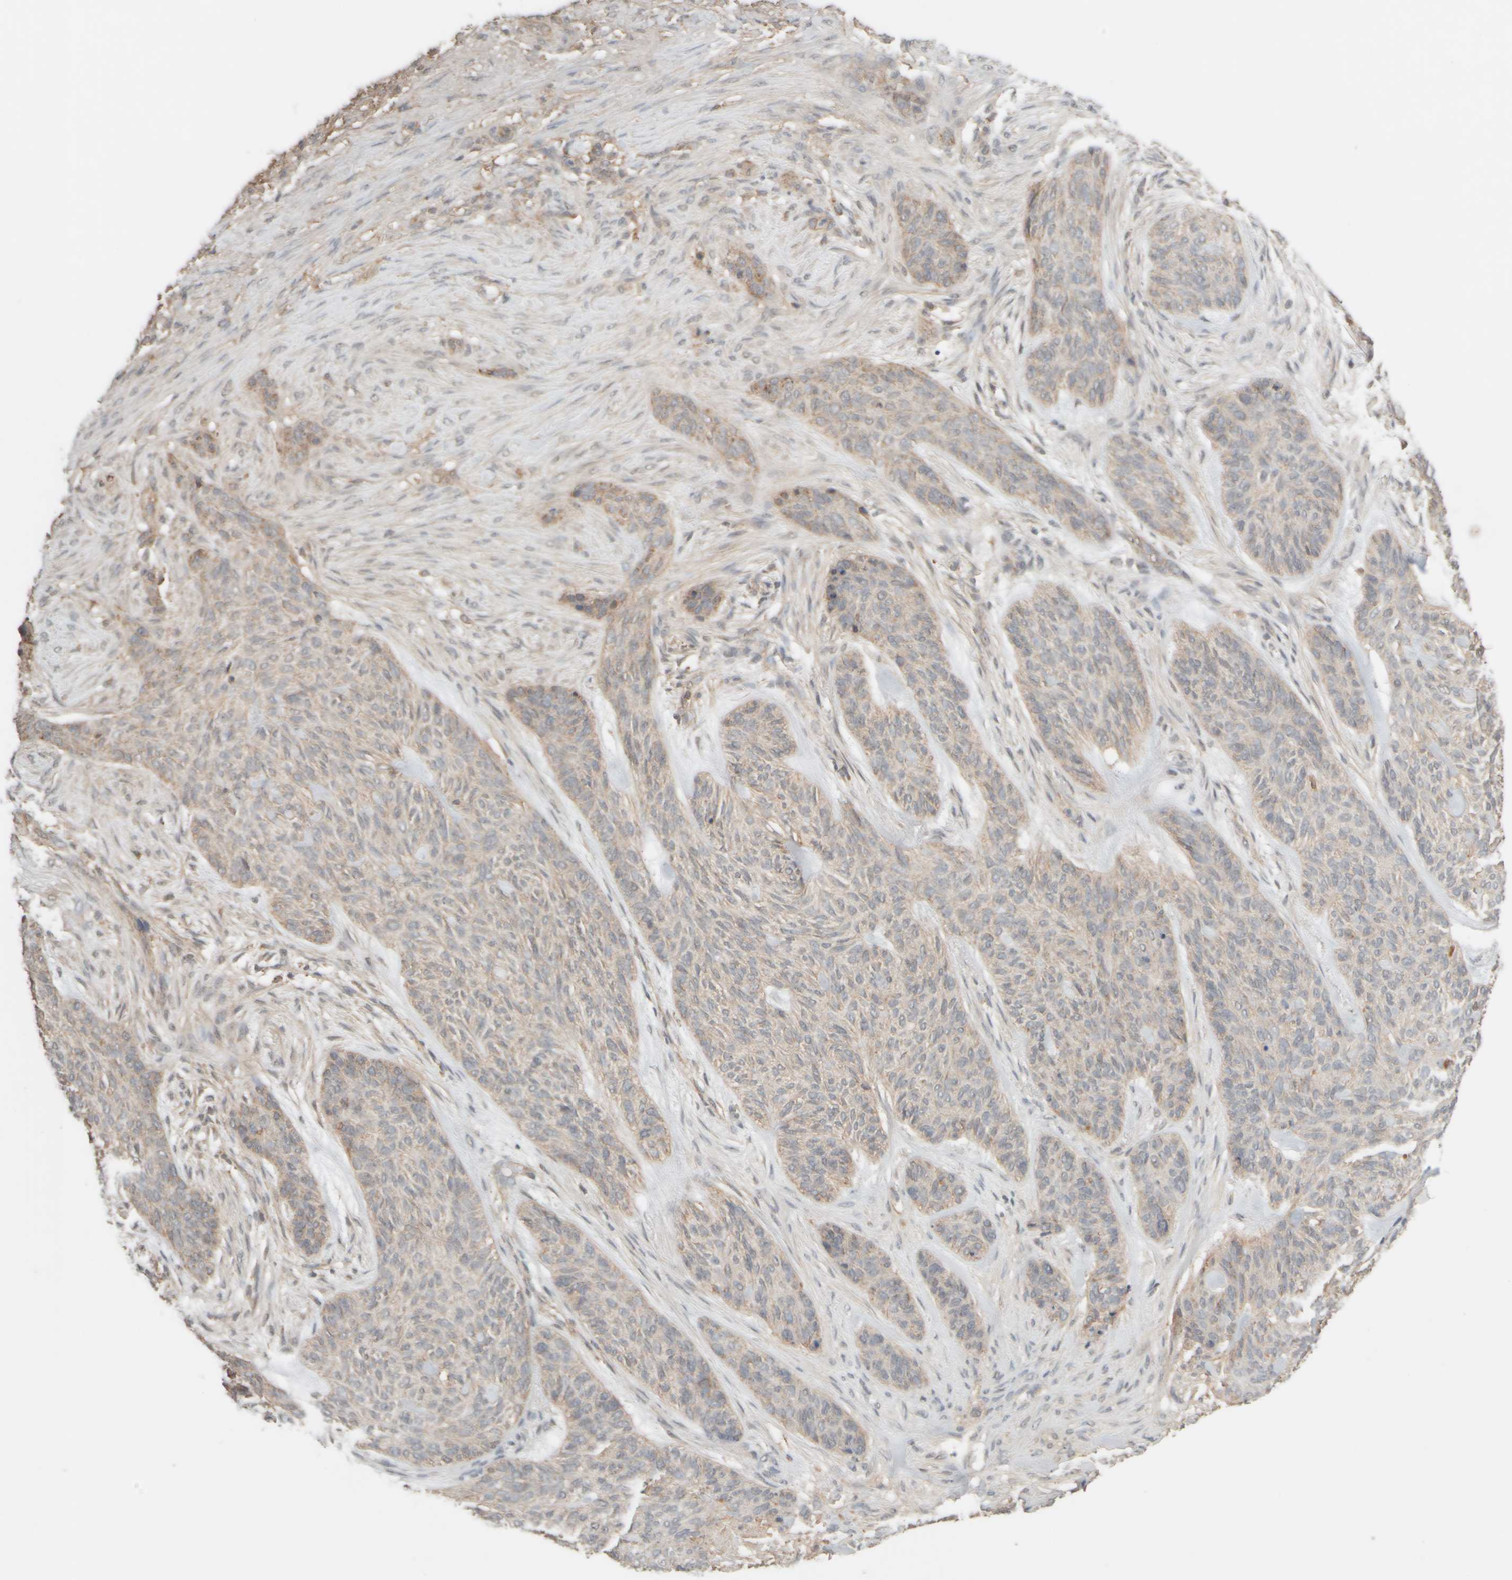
{"staining": {"intensity": "weak", "quantity": "25%-75%", "location": "cytoplasmic/membranous"}, "tissue": "skin cancer", "cell_type": "Tumor cells", "image_type": "cancer", "snomed": [{"axis": "morphology", "description": "Basal cell carcinoma"}, {"axis": "topography", "description": "Skin"}], "caption": "Tumor cells demonstrate weak cytoplasmic/membranous positivity in approximately 25%-75% of cells in basal cell carcinoma (skin). (Stains: DAB (3,3'-diaminobenzidine) in brown, nuclei in blue, Microscopy: brightfield microscopy at high magnification).", "gene": "EIF2B3", "patient": {"sex": "male", "age": 55}}